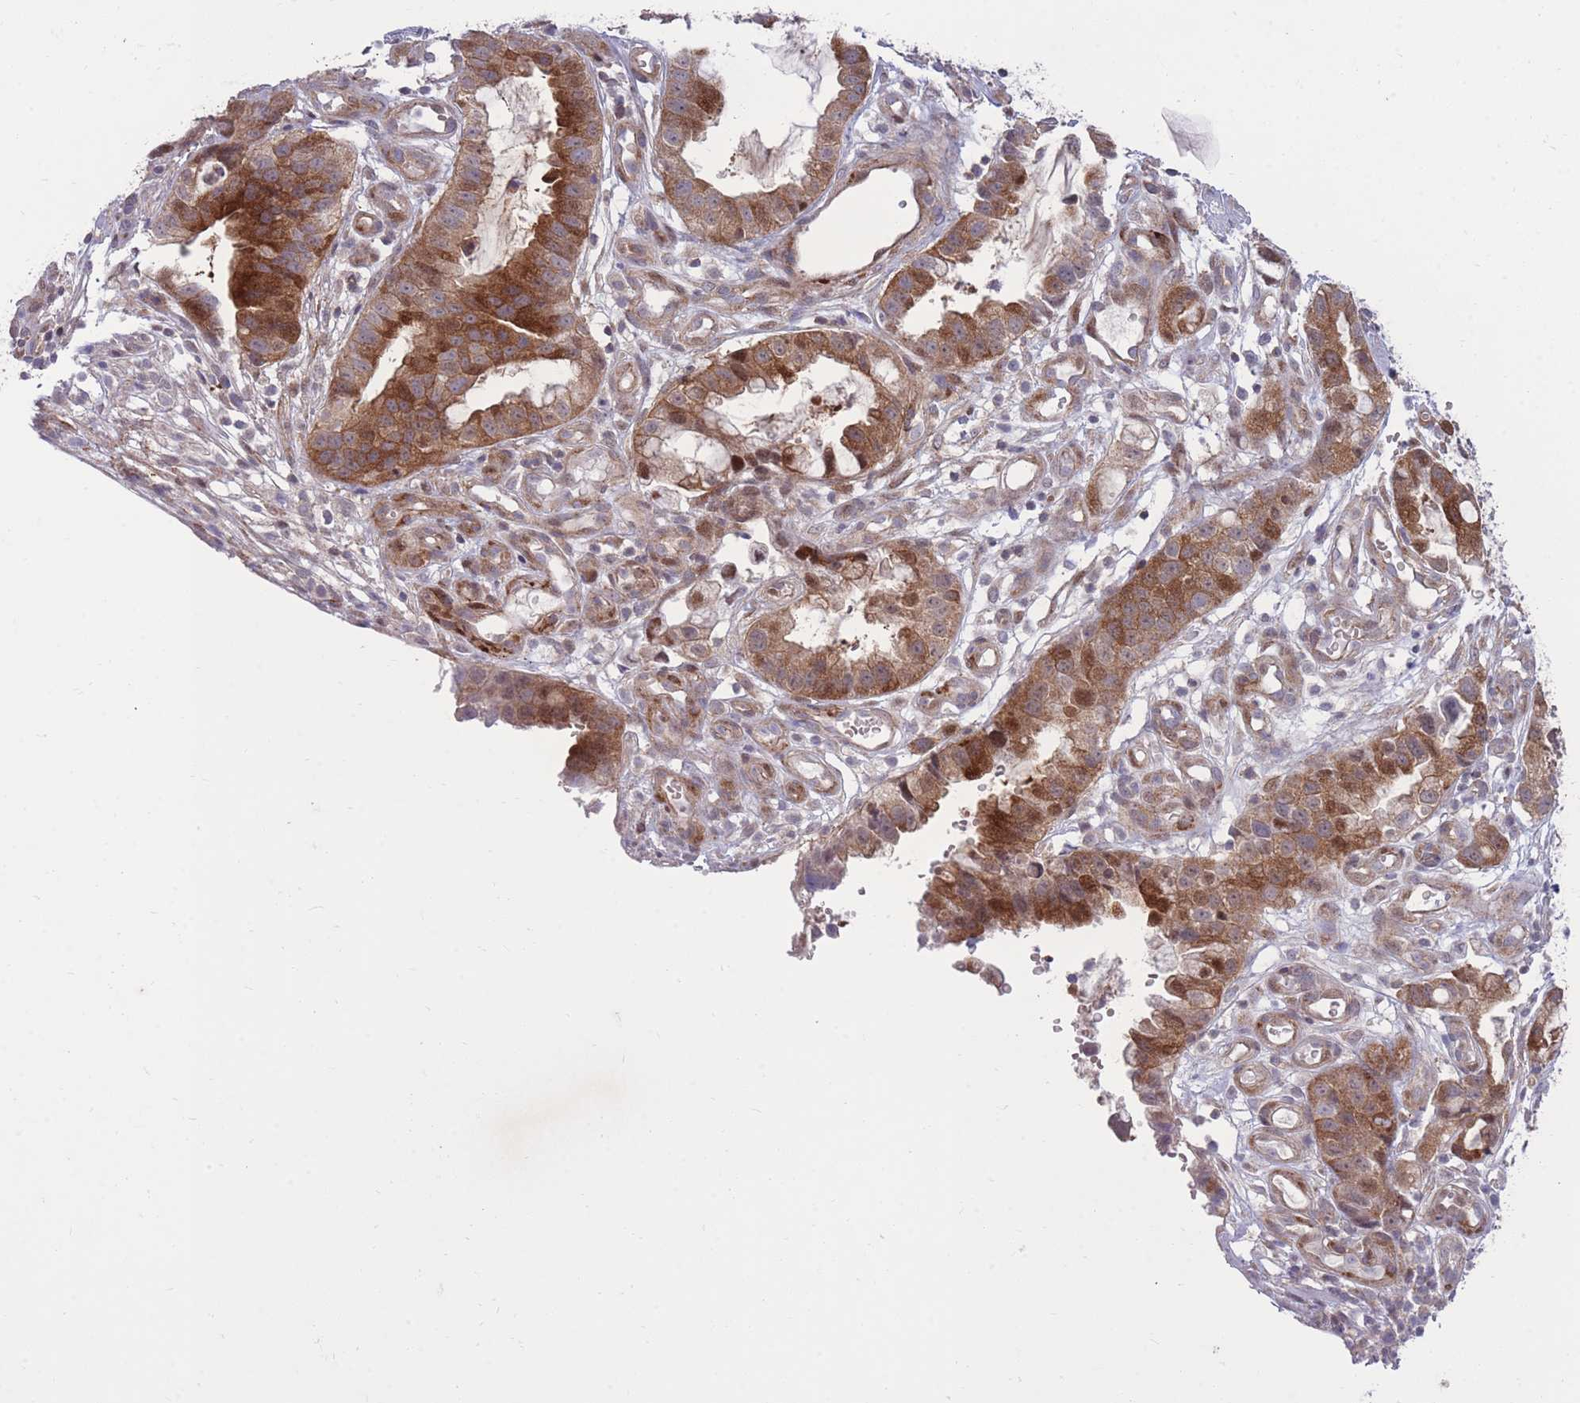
{"staining": {"intensity": "strong", "quantity": ">75%", "location": "cytoplasmic/membranous"}, "tissue": "stomach cancer", "cell_type": "Tumor cells", "image_type": "cancer", "snomed": [{"axis": "morphology", "description": "Adenocarcinoma, NOS"}, {"axis": "topography", "description": "Stomach"}], "caption": "Protein staining of stomach cancer tissue shows strong cytoplasmic/membranous staining in about >75% of tumor cells. Using DAB (brown) and hematoxylin (blue) stains, captured at high magnification using brightfield microscopy.", "gene": "RIC8A", "patient": {"sex": "male", "age": 55}}